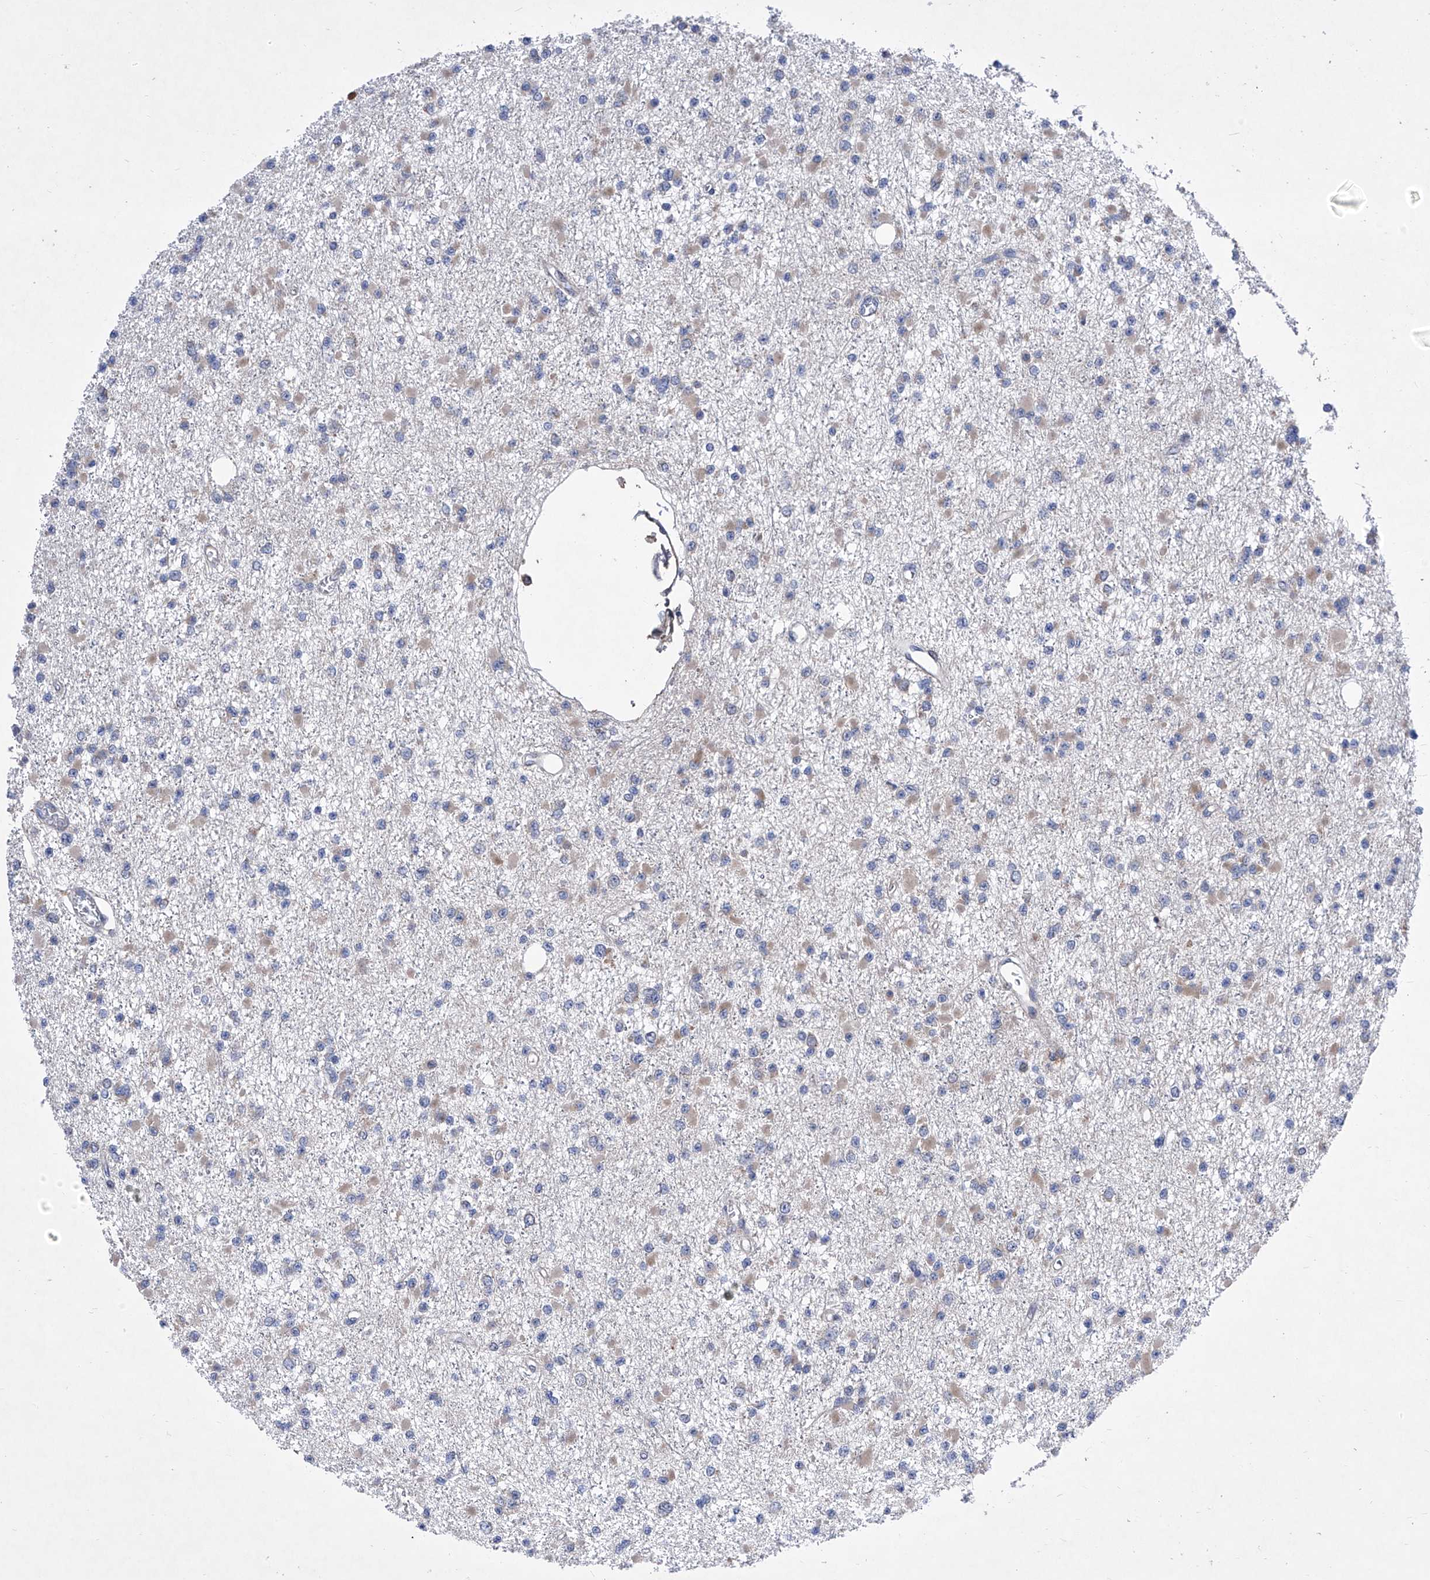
{"staining": {"intensity": "weak", "quantity": "25%-75%", "location": "cytoplasmic/membranous"}, "tissue": "glioma", "cell_type": "Tumor cells", "image_type": "cancer", "snomed": [{"axis": "morphology", "description": "Glioma, malignant, Low grade"}, {"axis": "topography", "description": "Brain"}], "caption": "Protein expression by IHC displays weak cytoplasmic/membranous positivity in approximately 25%-75% of tumor cells in glioma.", "gene": "KTI12", "patient": {"sex": "female", "age": 22}}